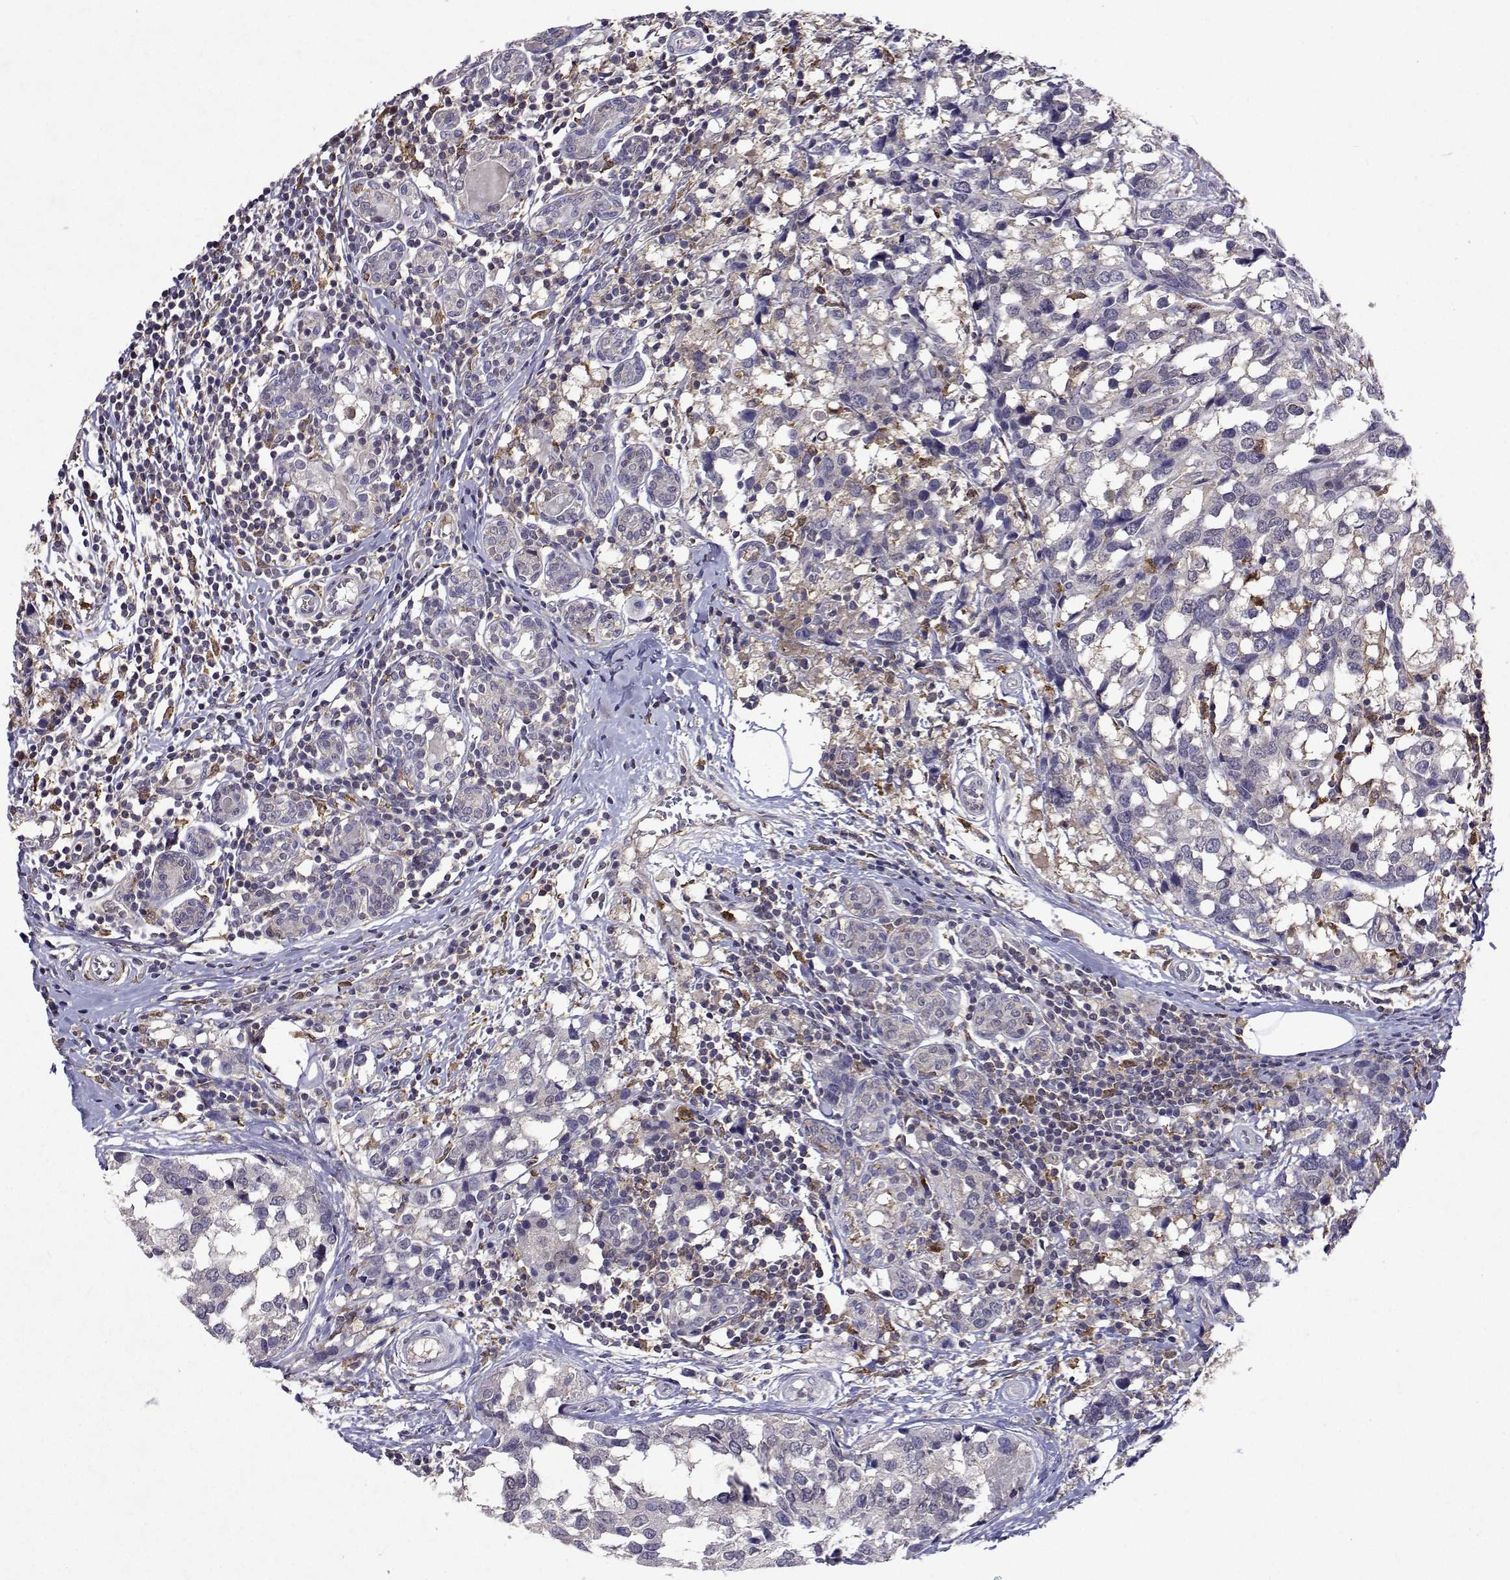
{"staining": {"intensity": "negative", "quantity": "none", "location": "none"}, "tissue": "breast cancer", "cell_type": "Tumor cells", "image_type": "cancer", "snomed": [{"axis": "morphology", "description": "Lobular carcinoma"}, {"axis": "topography", "description": "Breast"}], "caption": "Immunohistochemistry histopathology image of neoplastic tissue: human breast cancer stained with DAB (3,3'-diaminobenzidine) shows no significant protein positivity in tumor cells.", "gene": "APAF1", "patient": {"sex": "female", "age": 59}}